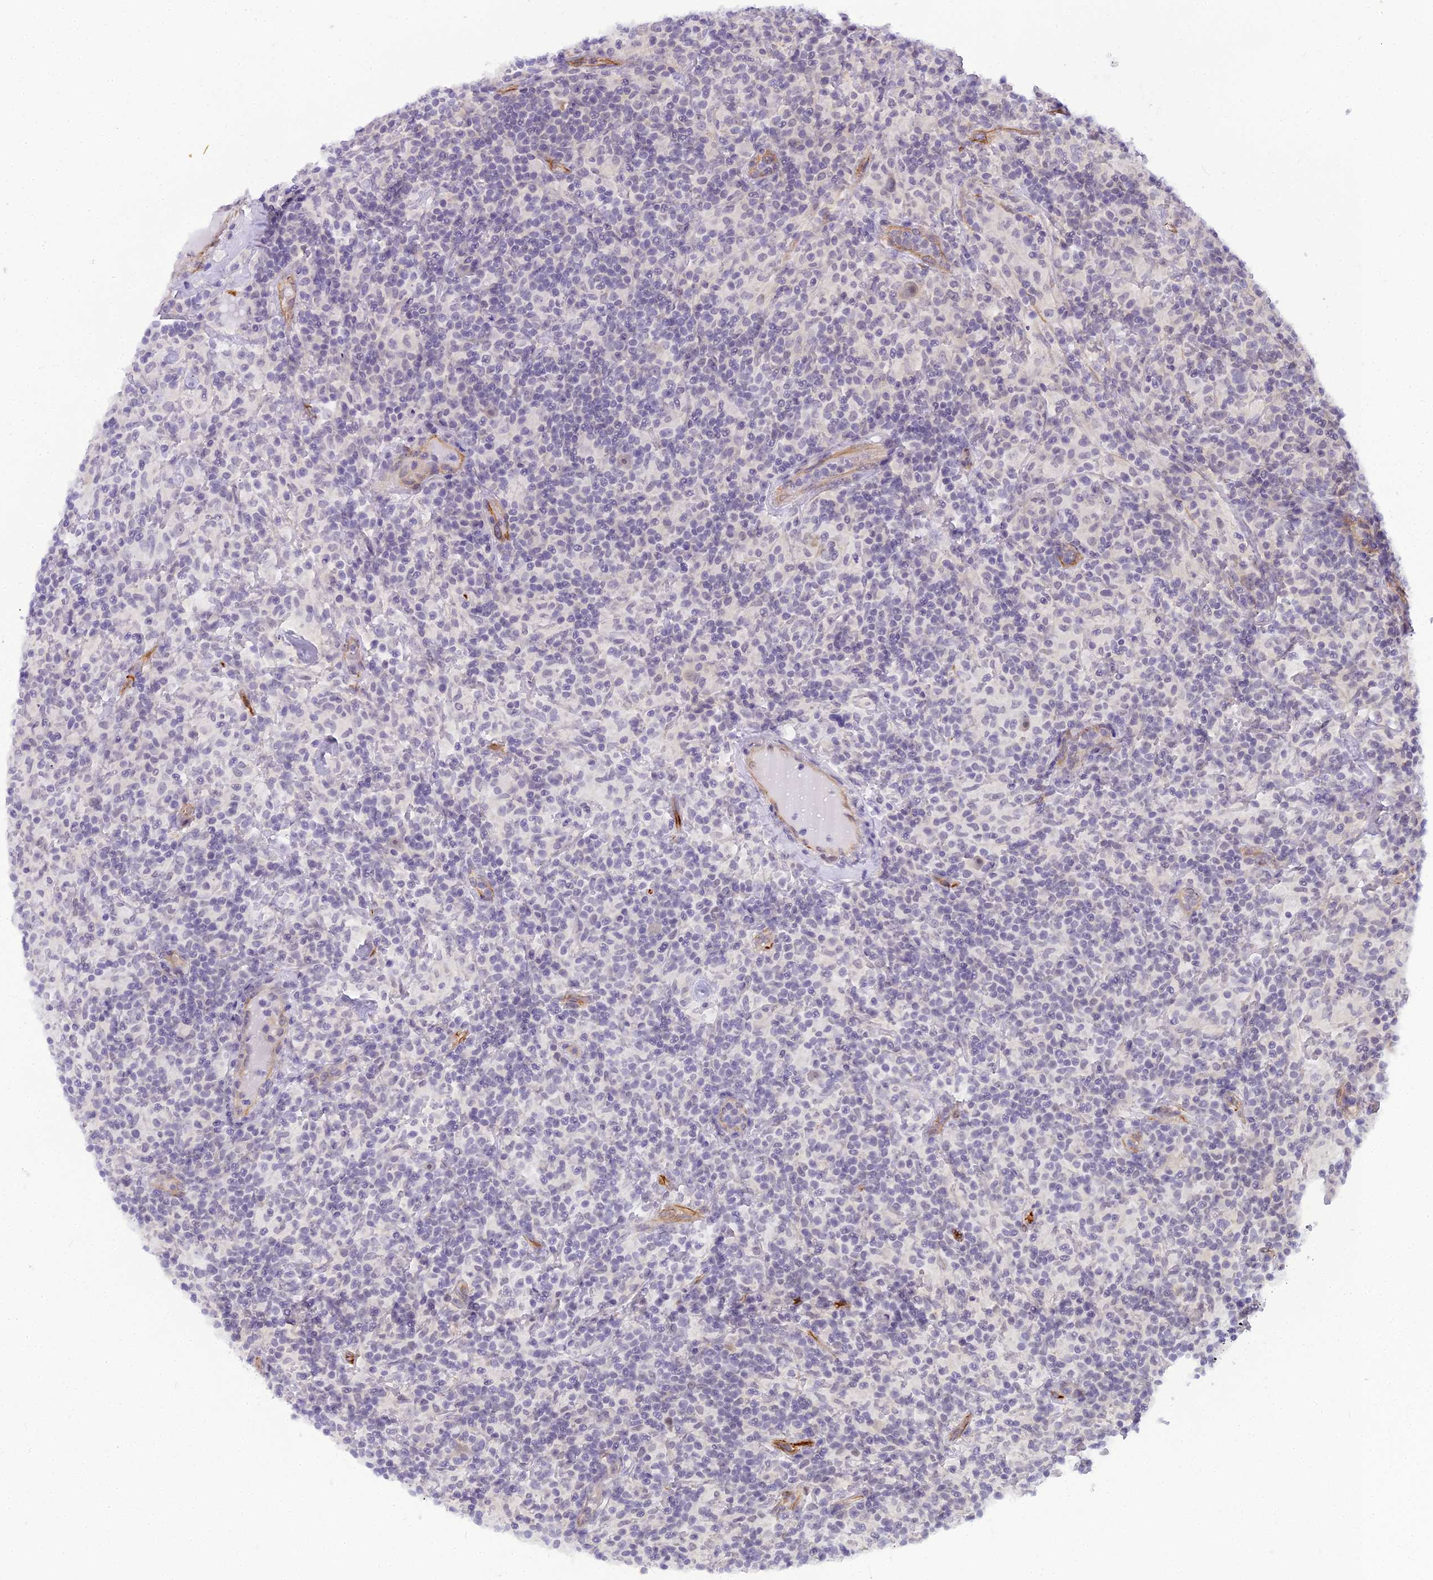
{"staining": {"intensity": "weak", "quantity": "25%-75%", "location": "nuclear"}, "tissue": "lymphoma", "cell_type": "Tumor cells", "image_type": "cancer", "snomed": [{"axis": "morphology", "description": "Hodgkin's disease, NOS"}, {"axis": "topography", "description": "Lymph node"}], "caption": "Immunohistochemistry (IHC) photomicrograph of human Hodgkin's disease stained for a protein (brown), which displays low levels of weak nuclear expression in about 25%-75% of tumor cells.", "gene": "RGL3", "patient": {"sex": "male", "age": 70}}